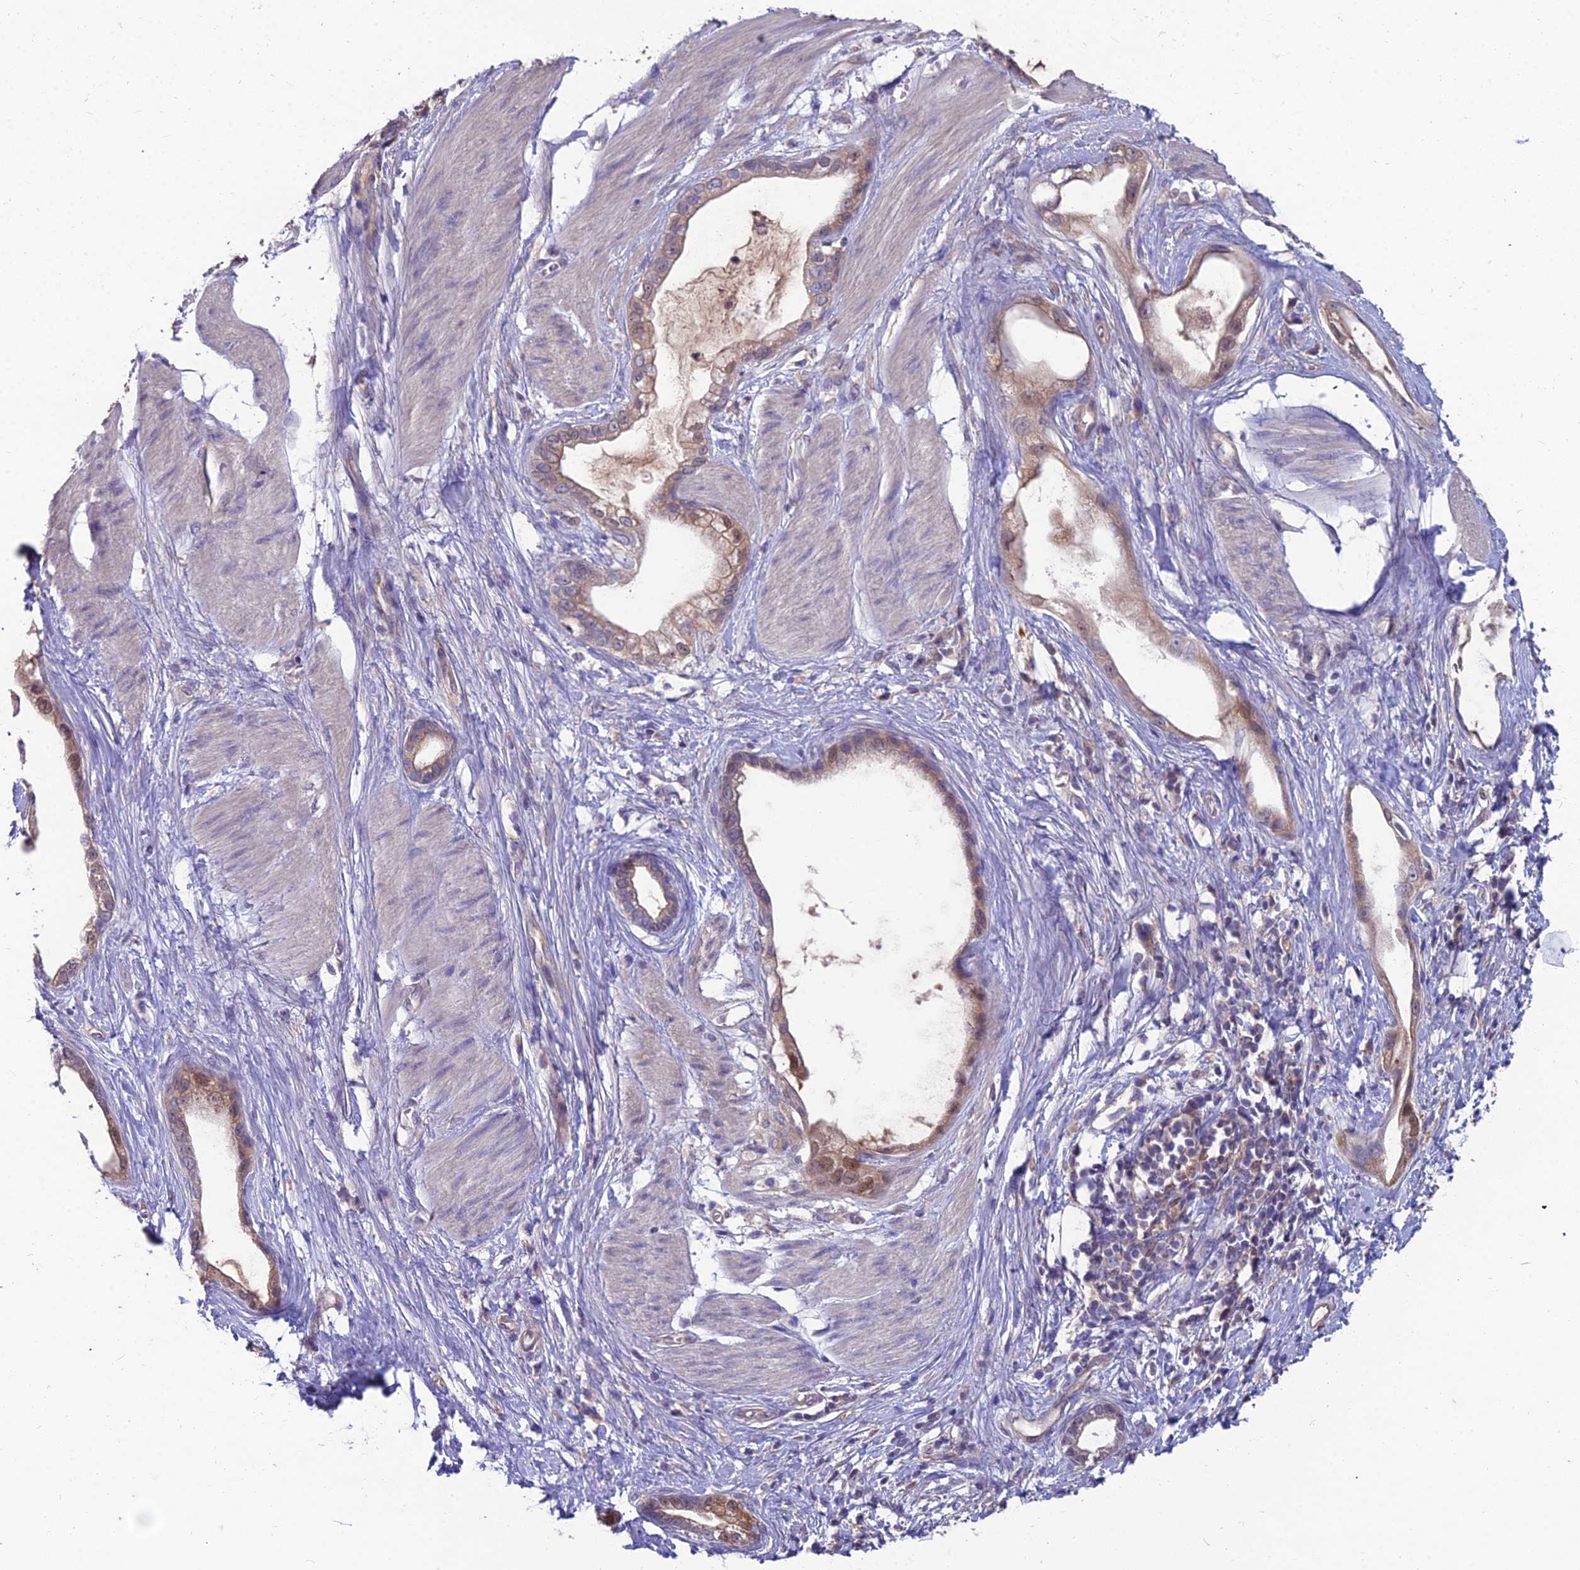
{"staining": {"intensity": "moderate", "quantity": "25%-75%", "location": "cytoplasmic/membranous,nuclear"}, "tissue": "stomach cancer", "cell_type": "Tumor cells", "image_type": "cancer", "snomed": [{"axis": "morphology", "description": "Adenocarcinoma, NOS"}, {"axis": "topography", "description": "Stomach"}], "caption": "An image of stomach adenocarcinoma stained for a protein shows moderate cytoplasmic/membranous and nuclear brown staining in tumor cells.", "gene": "MVD", "patient": {"sex": "male", "age": 55}}